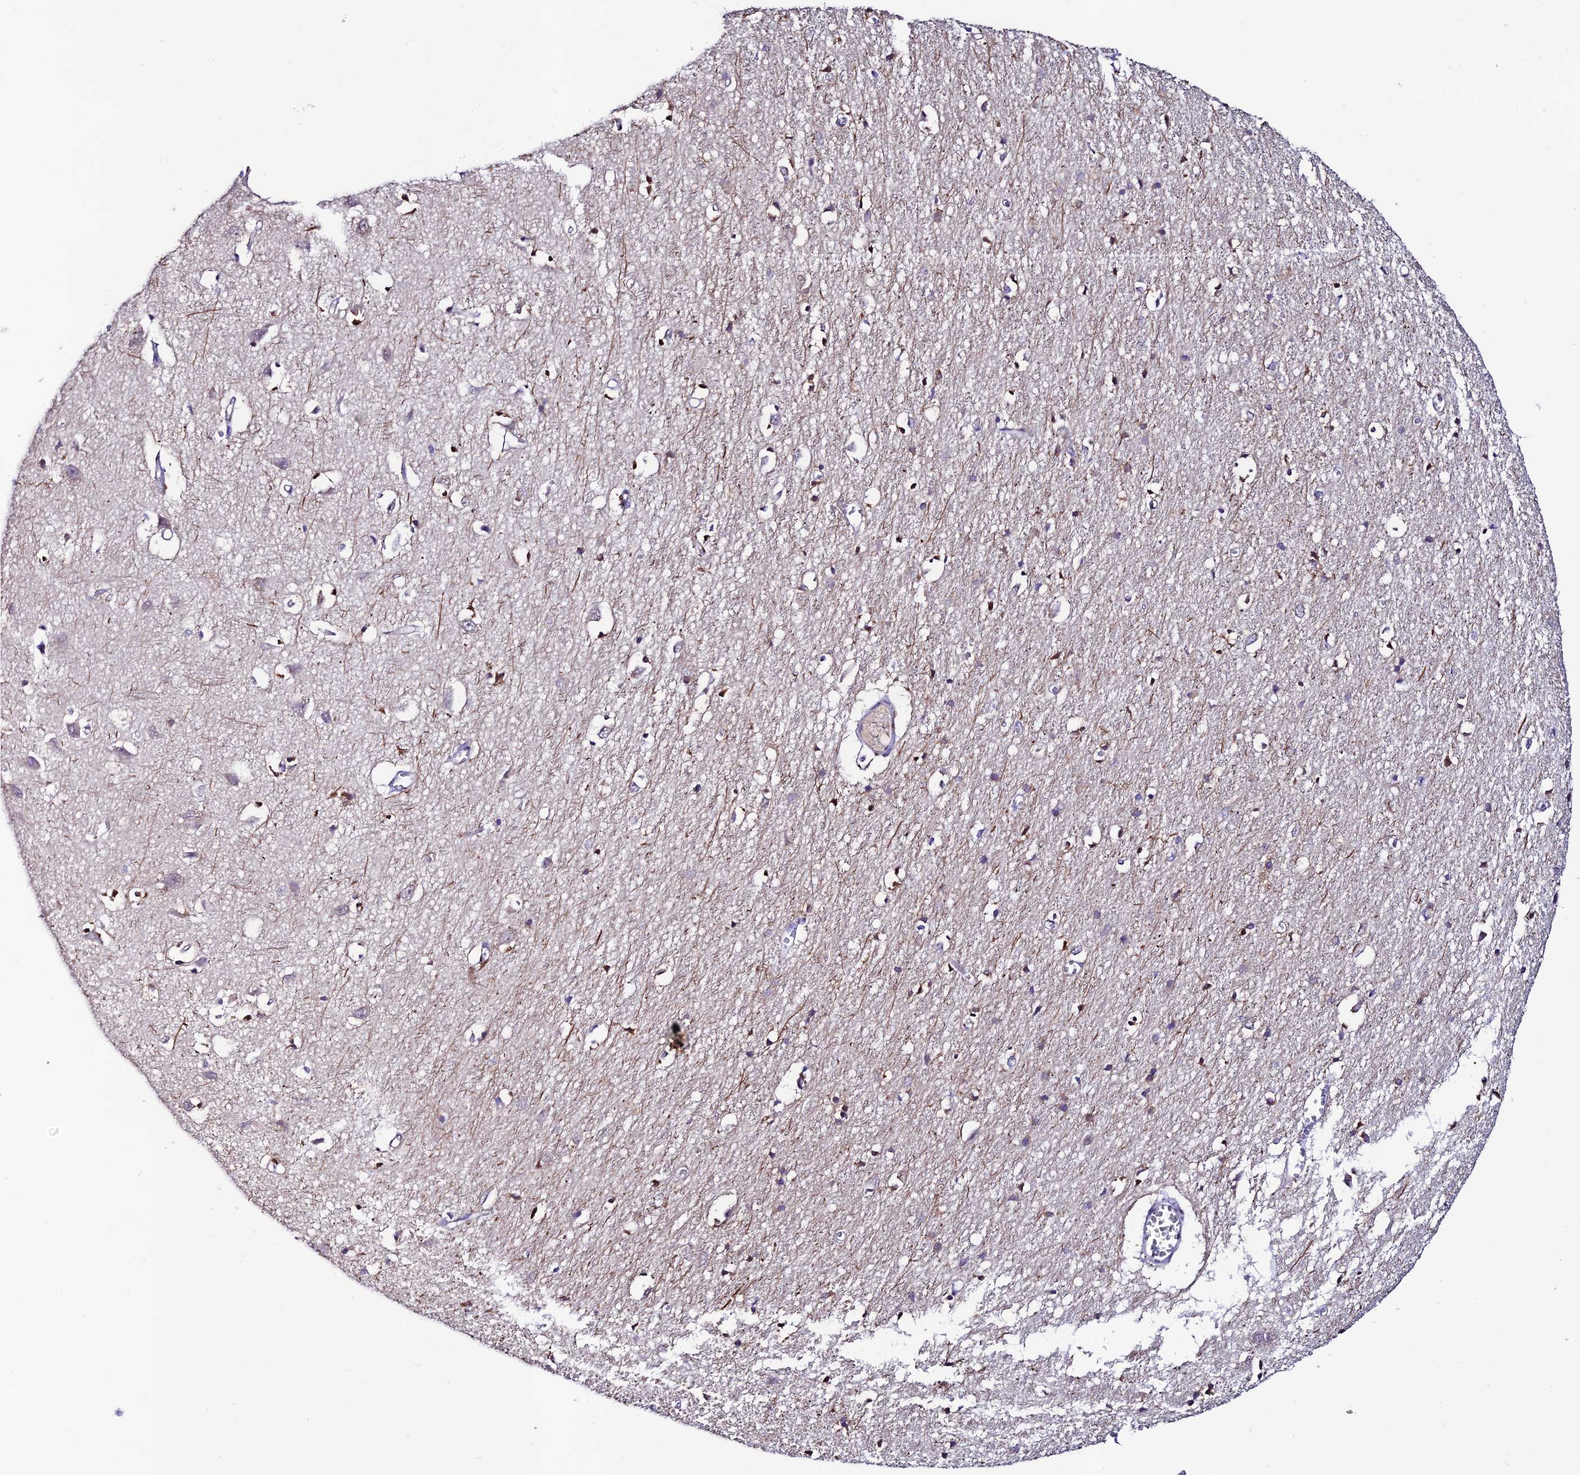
{"staining": {"intensity": "negative", "quantity": "none", "location": "none"}, "tissue": "cerebral cortex", "cell_type": "Endothelial cells", "image_type": "normal", "snomed": [{"axis": "morphology", "description": "Normal tissue, NOS"}, {"axis": "topography", "description": "Cerebral cortex"}], "caption": "IHC image of normal cerebral cortex: human cerebral cortex stained with DAB shows no significant protein expression in endothelial cells. Brightfield microscopy of IHC stained with DAB (brown) and hematoxylin (blue), captured at high magnification.", "gene": "FZD8", "patient": {"sex": "female", "age": 64}}